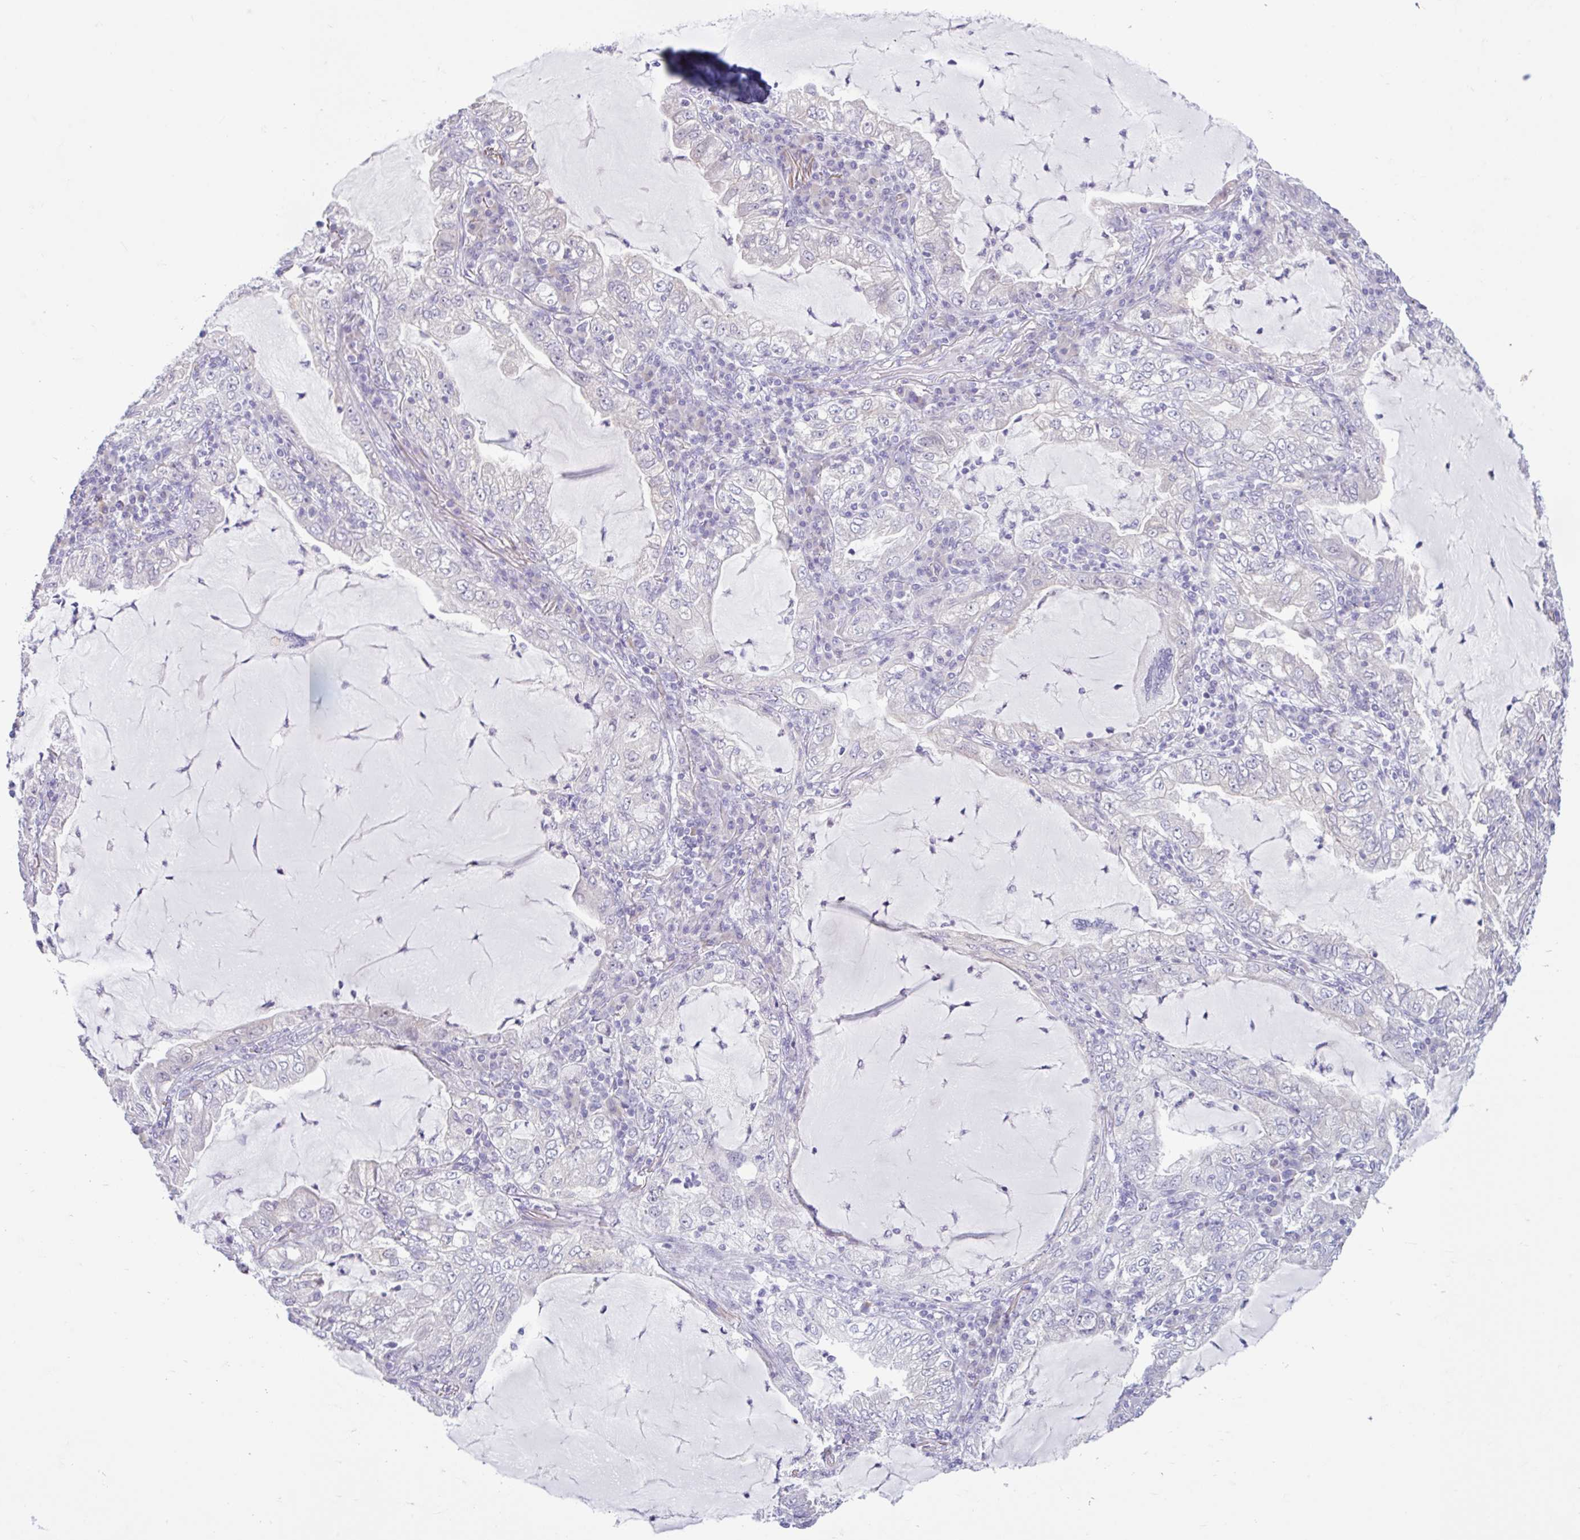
{"staining": {"intensity": "negative", "quantity": "none", "location": "none"}, "tissue": "lung cancer", "cell_type": "Tumor cells", "image_type": "cancer", "snomed": [{"axis": "morphology", "description": "Adenocarcinoma, NOS"}, {"axis": "topography", "description": "Lung"}], "caption": "DAB (3,3'-diaminobenzidine) immunohistochemical staining of human adenocarcinoma (lung) shows no significant staining in tumor cells.", "gene": "FAM153A", "patient": {"sex": "female", "age": 73}}